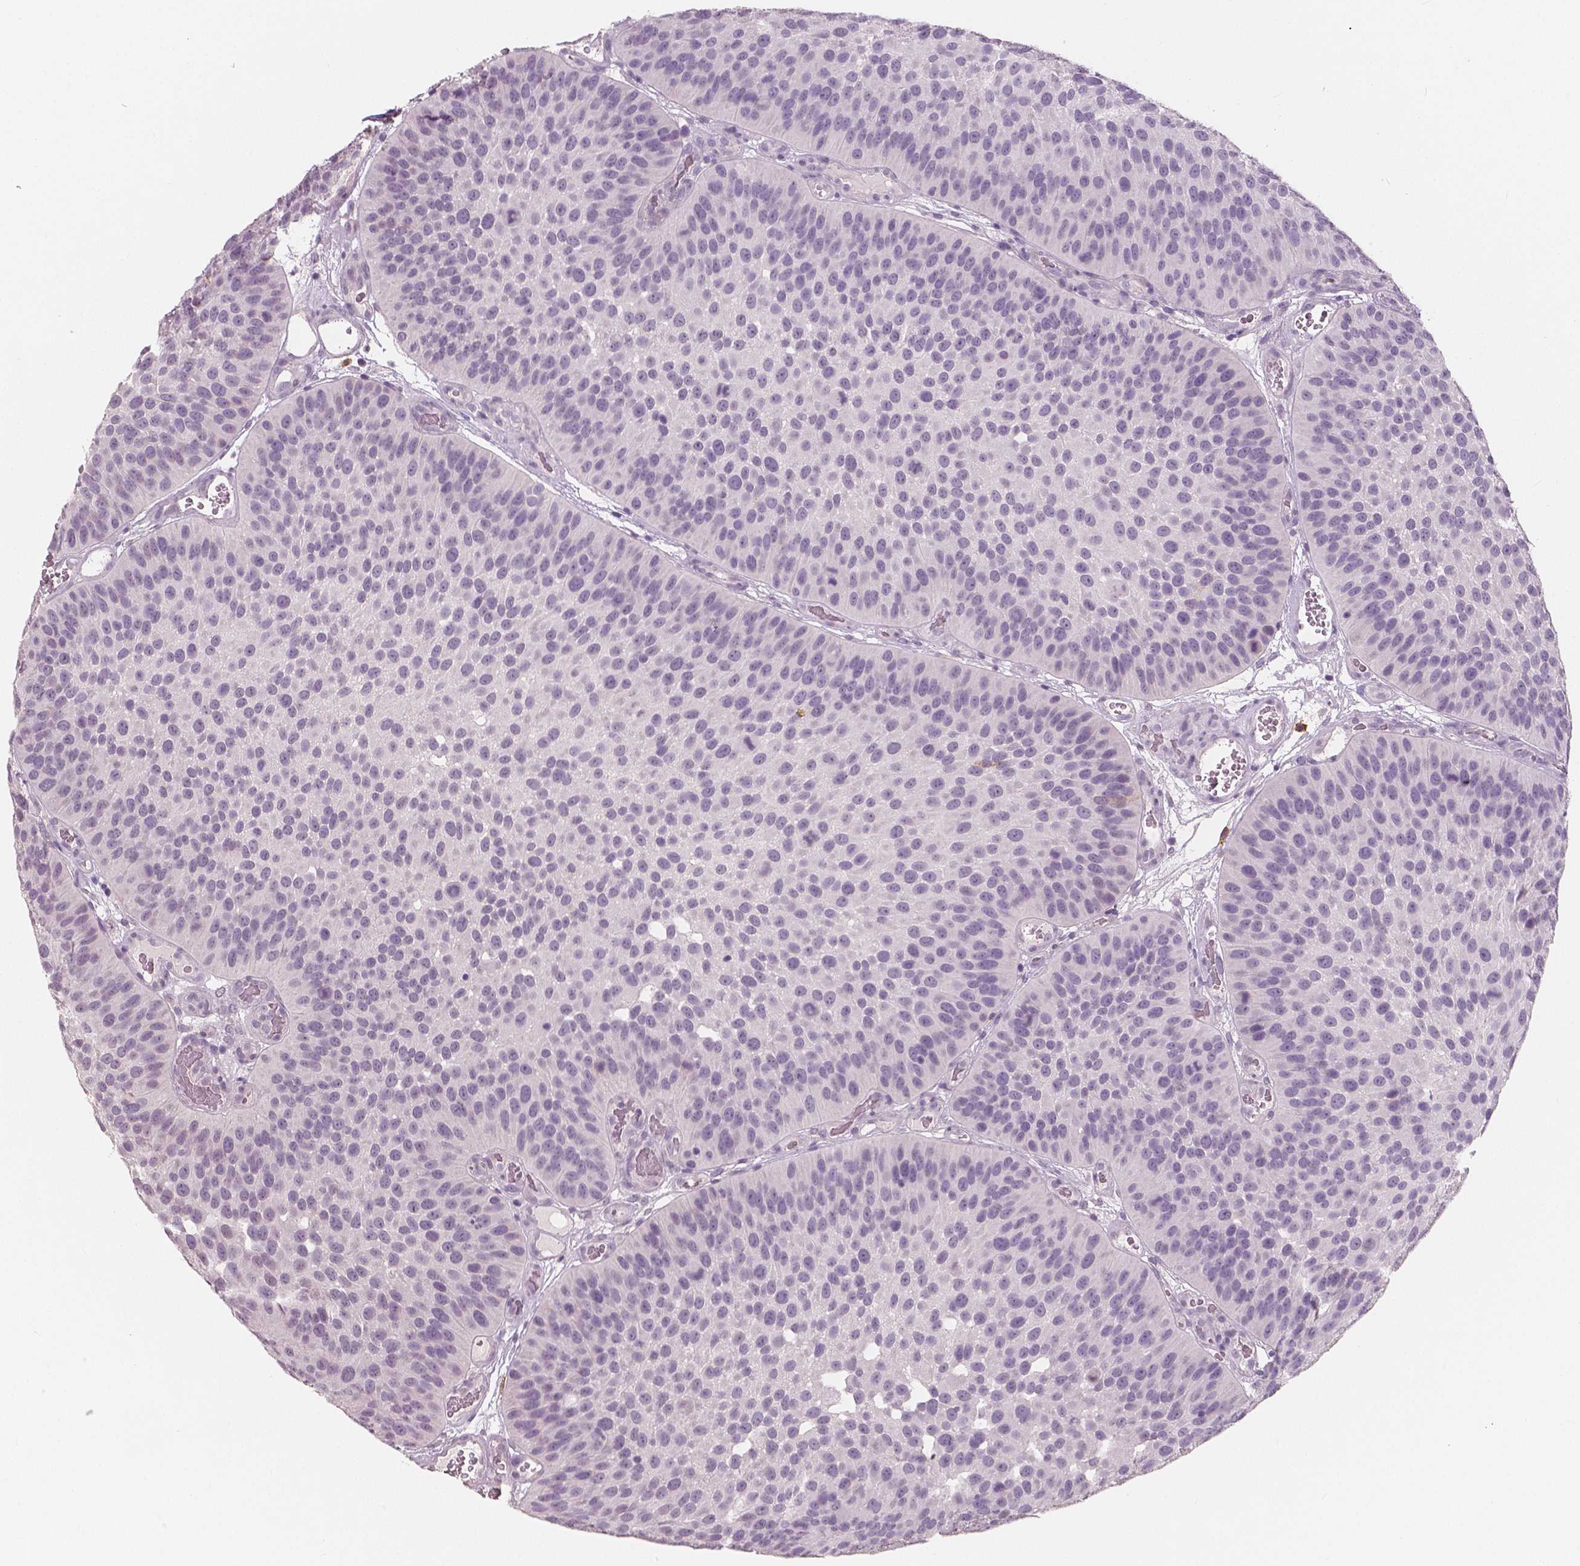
{"staining": {"intensity": "negative", "quantity": "none", "location": "none"}, "tissue": "urothelial cancer", "cell_type": "Tumor cells", "image_type": "cancer", "snomed": [{"axis": "morphology", "description": "Urothelial carcinoma, Low grade"}, {"axis": "topography", "description": "Urinary bladder"}], "caption": "Immunohistochemical staining of human low-grade urothelial carcinoma displays no significant positivity in tumor cells.", "gene": "KIT", "patient": {"sex": "male", "age": 76}}